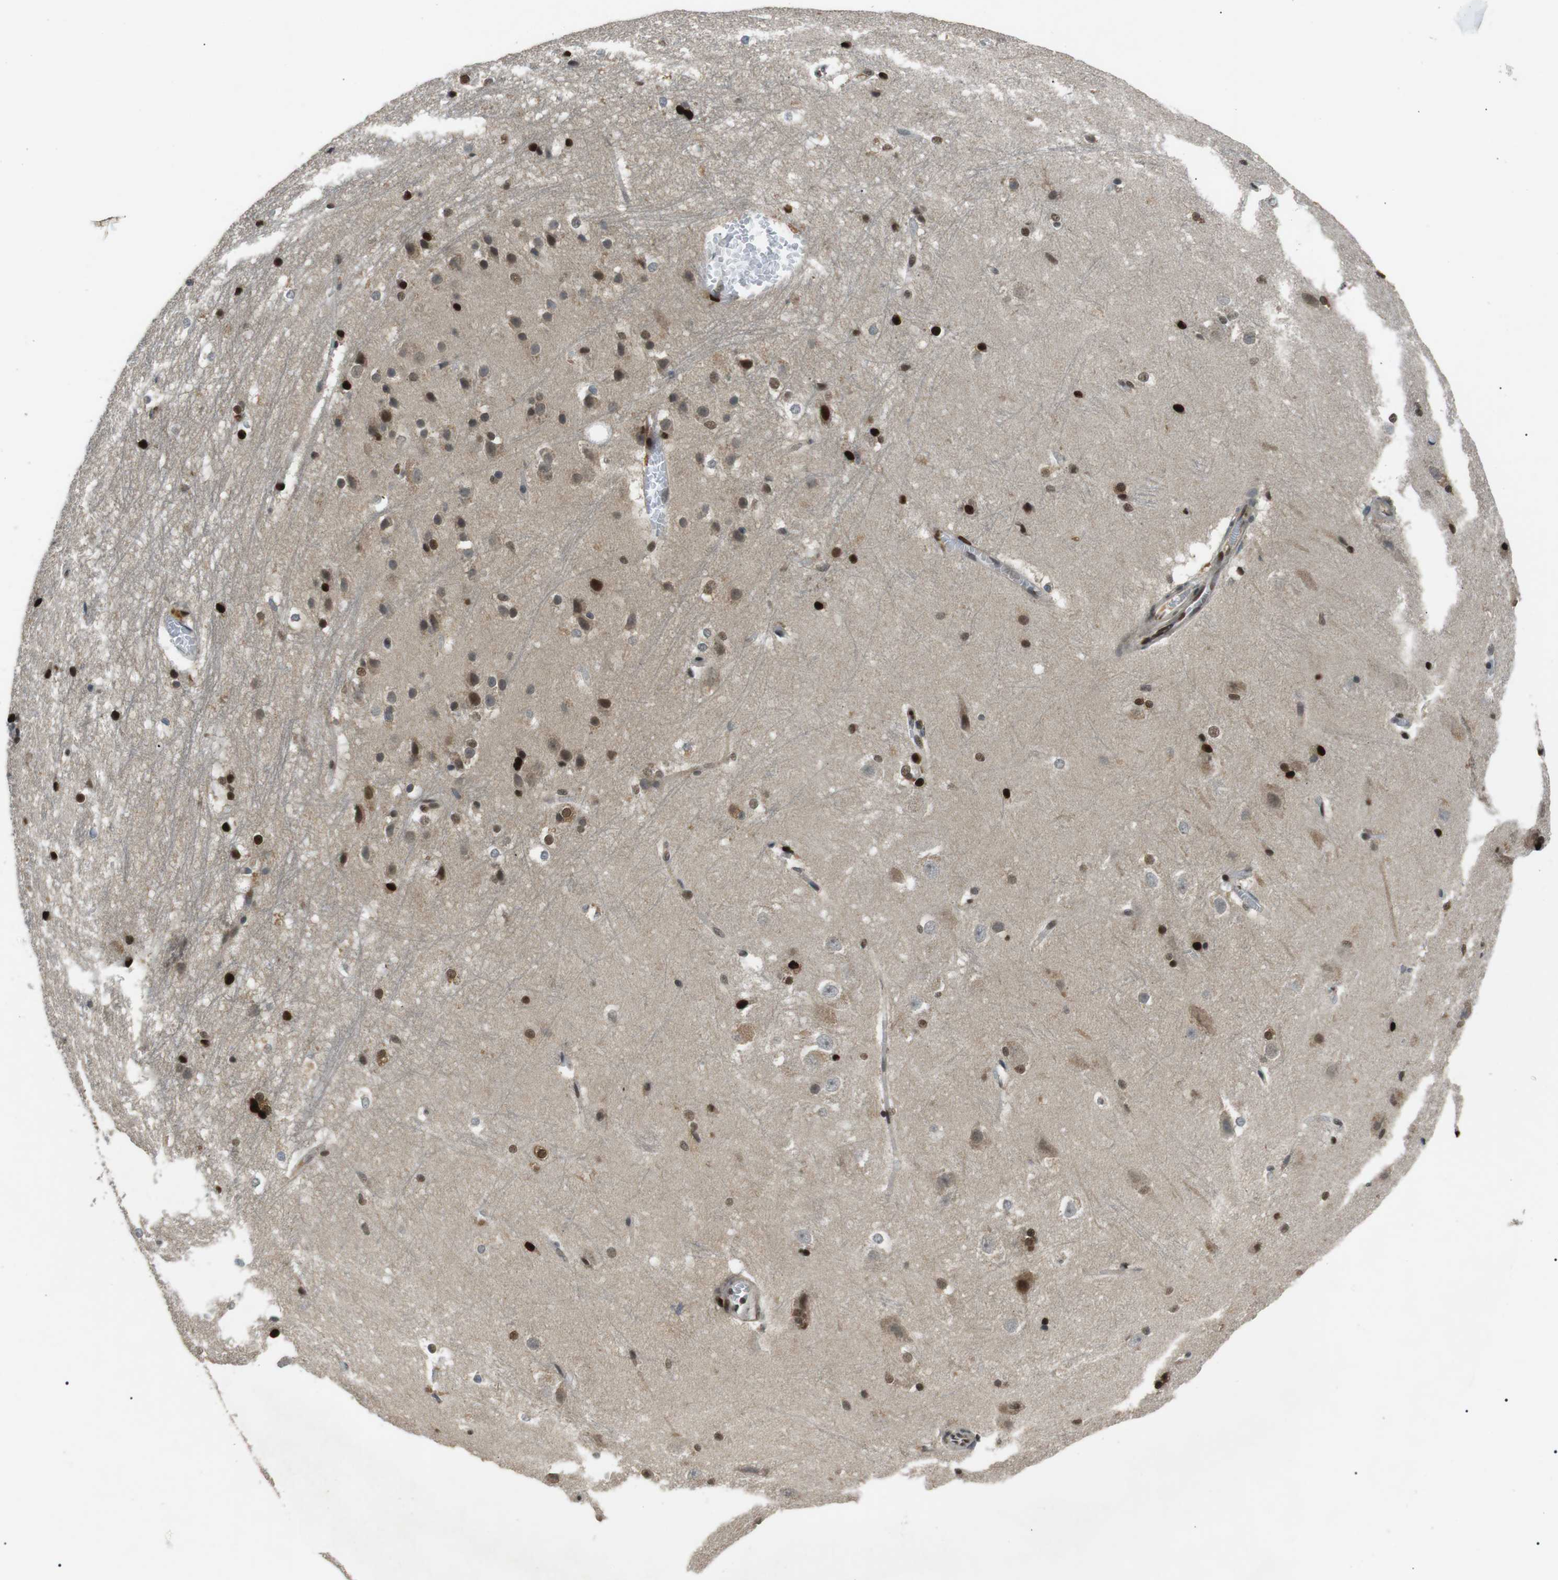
{"staining": {"intensity": "strong", "quantity": "25%-75%", "location": "cytoplasmic/membranous,nuclear"}, "tissue": "hippocampus", "cell_type": "Glial cells", "image_type": "normal", "snomed": [{"axis": "morphology", "description": "Normal tissue, NOS"}, {"axis": "topography", "description": "Hippocampus"}], "caption": "Immunohistochemistry image of unremarkable human hippocampus stained for a protein (brown), which demonstrates high levels of strong cytoplasmic/membranous,nuclear staining in approximately 25%-75% of glial cells.", "gene": "ORAI3", "patient": {"sex": "female", "age": 19}}